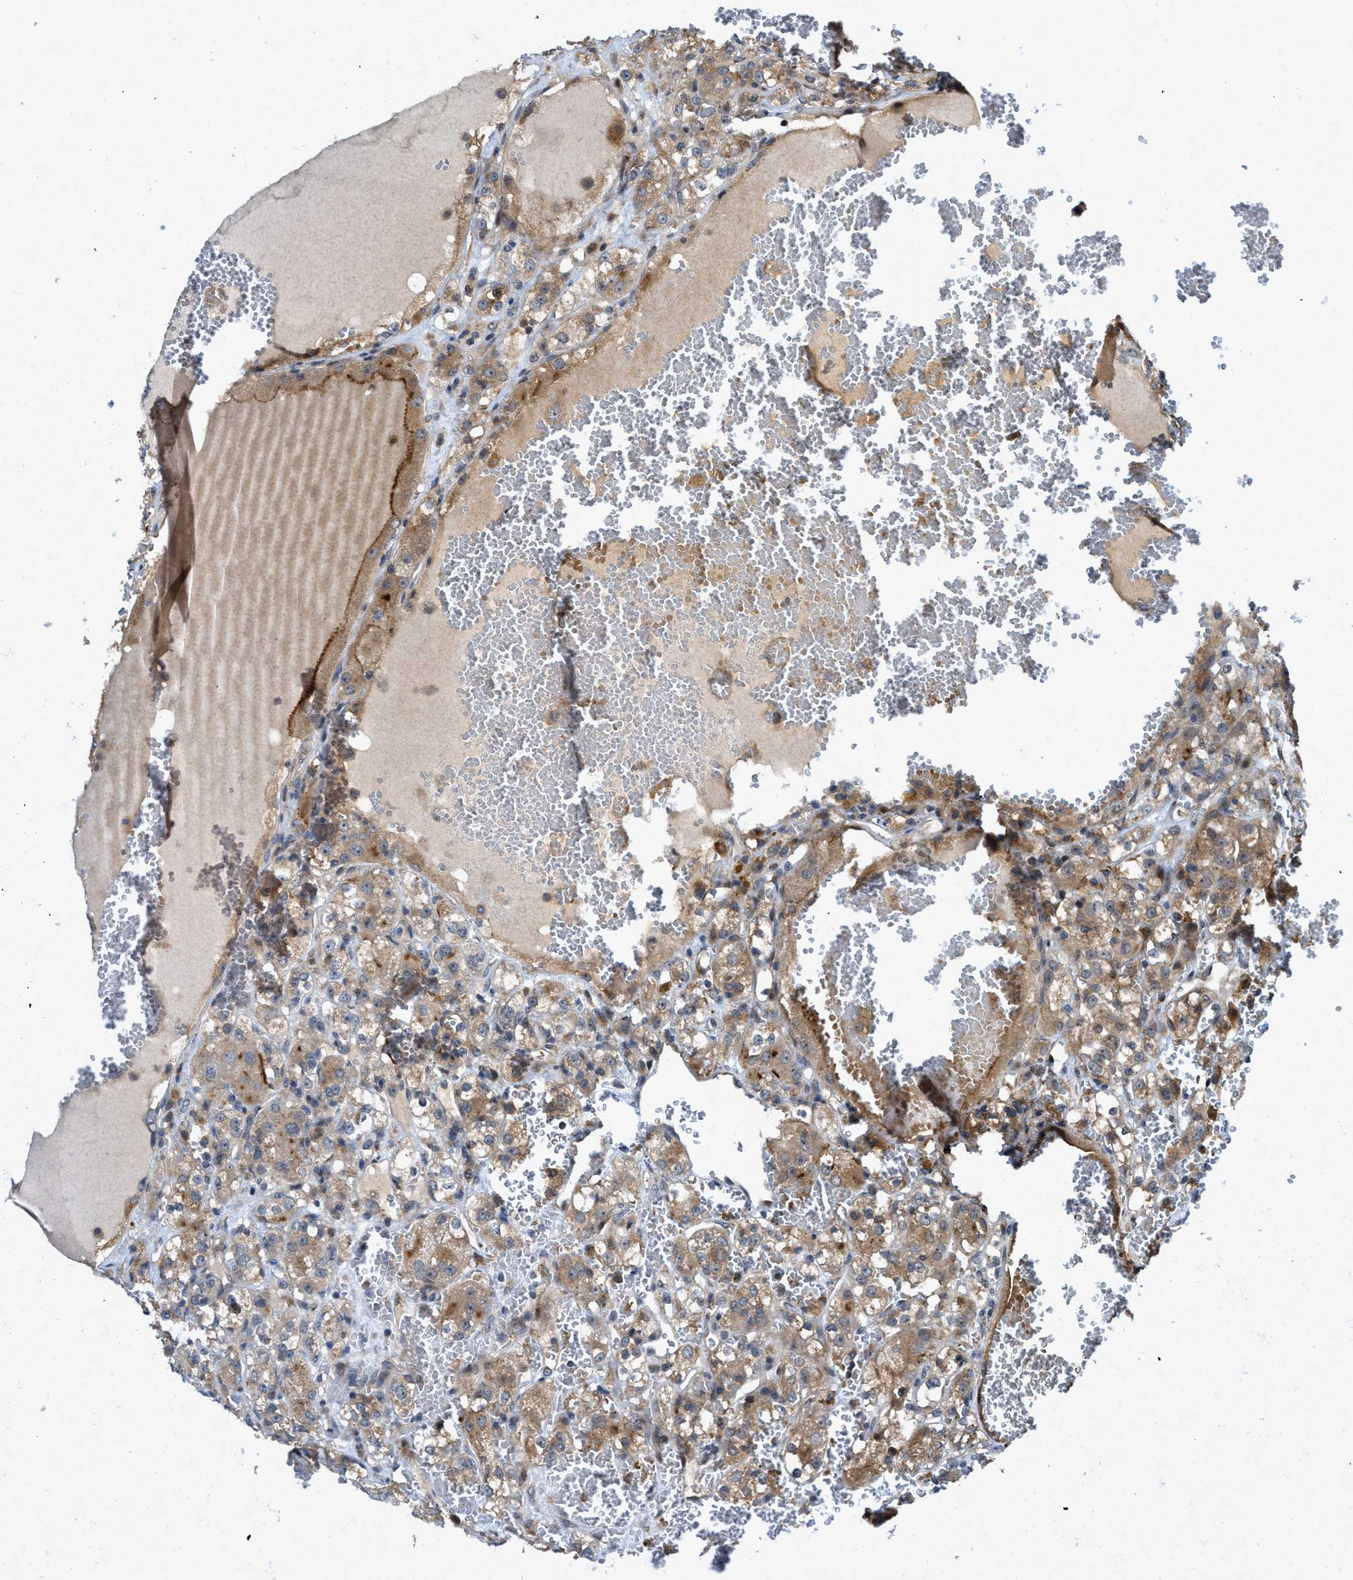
{"staining": {"intensity": "moderate", "quantity": ">75%", "location": "cytoplasmic/membranous"}, "tissue": "renal cancer", "cell_type": "Tumor cells", "image_type": "cancer", "snomed": [{"axis": "morphology", "description": "Normal tissue, NOS"}, {"axis": "morphology", "description": "Adenocarcinoma, NOS"}, {"axis": "topography", "description": "Kidney"}], "caption": "The micrograph reveals staining of adenocarcinoma (renal), revealing moderate cytoplasmic/membranous protein expression (brown color) within tumor cells.", "gene": "DNAJC28", "patient": {"sex": "male", "age": 61}}